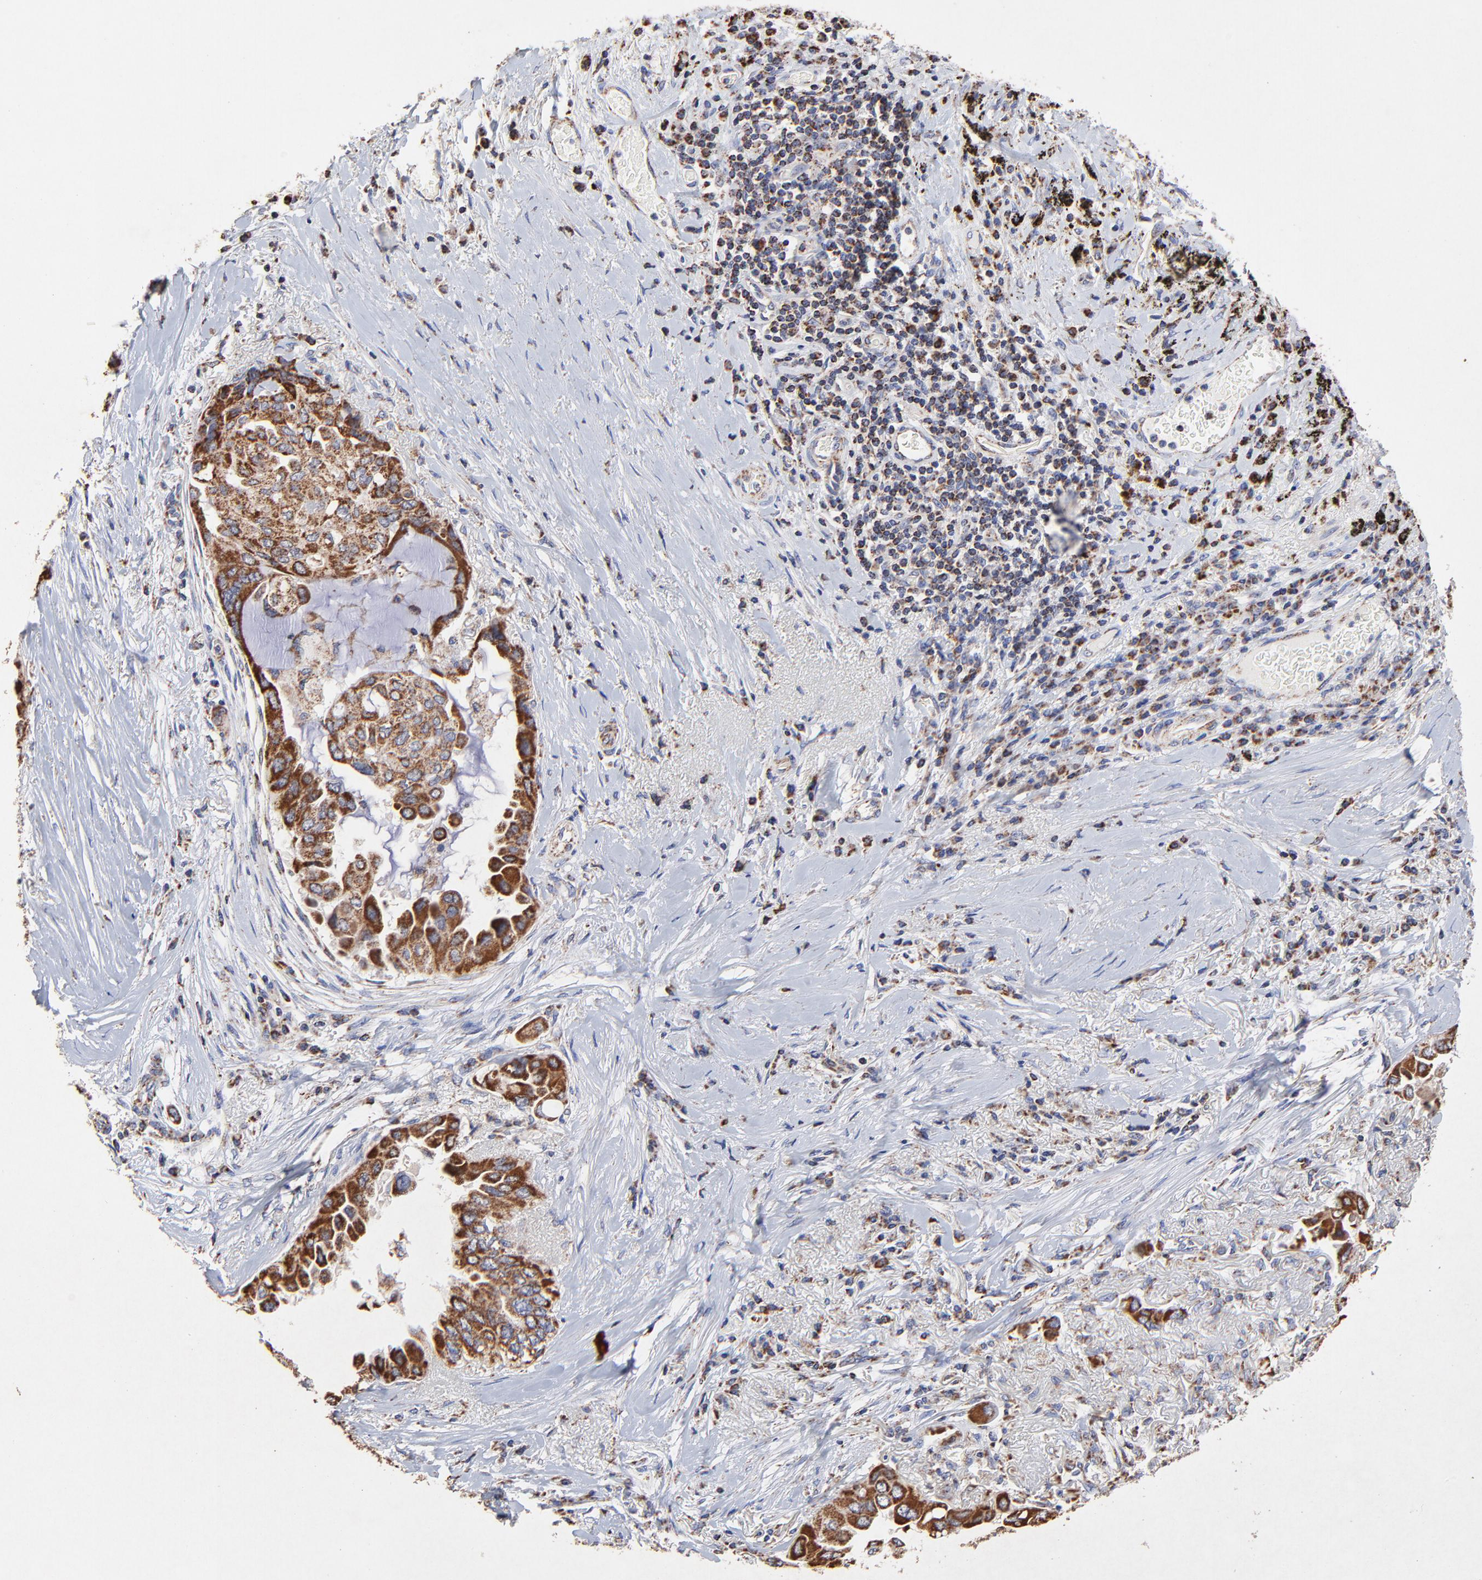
{"staining": {"intensity": "strong", "quantity": ">75%", "location": "cytoplasmic/membranous"}, "tissue": "lung cancer", "cell_type": "Tumor cells", "image_type": "cancer", "snomed": [{"axis": "morphology", "description": "Adenocarcinoma, NOS"}, {"axis": "topography", "description": "Lung"}], "caption": "This is a photomicrograph of immunohistochemistry staining of lung cancer (adenocarcinoma), which shows strong staining in the cytoplasmic/membranous of tumor cells.", "gene": "SSBP1", "patient": {"sex": "female", "age": 76}}